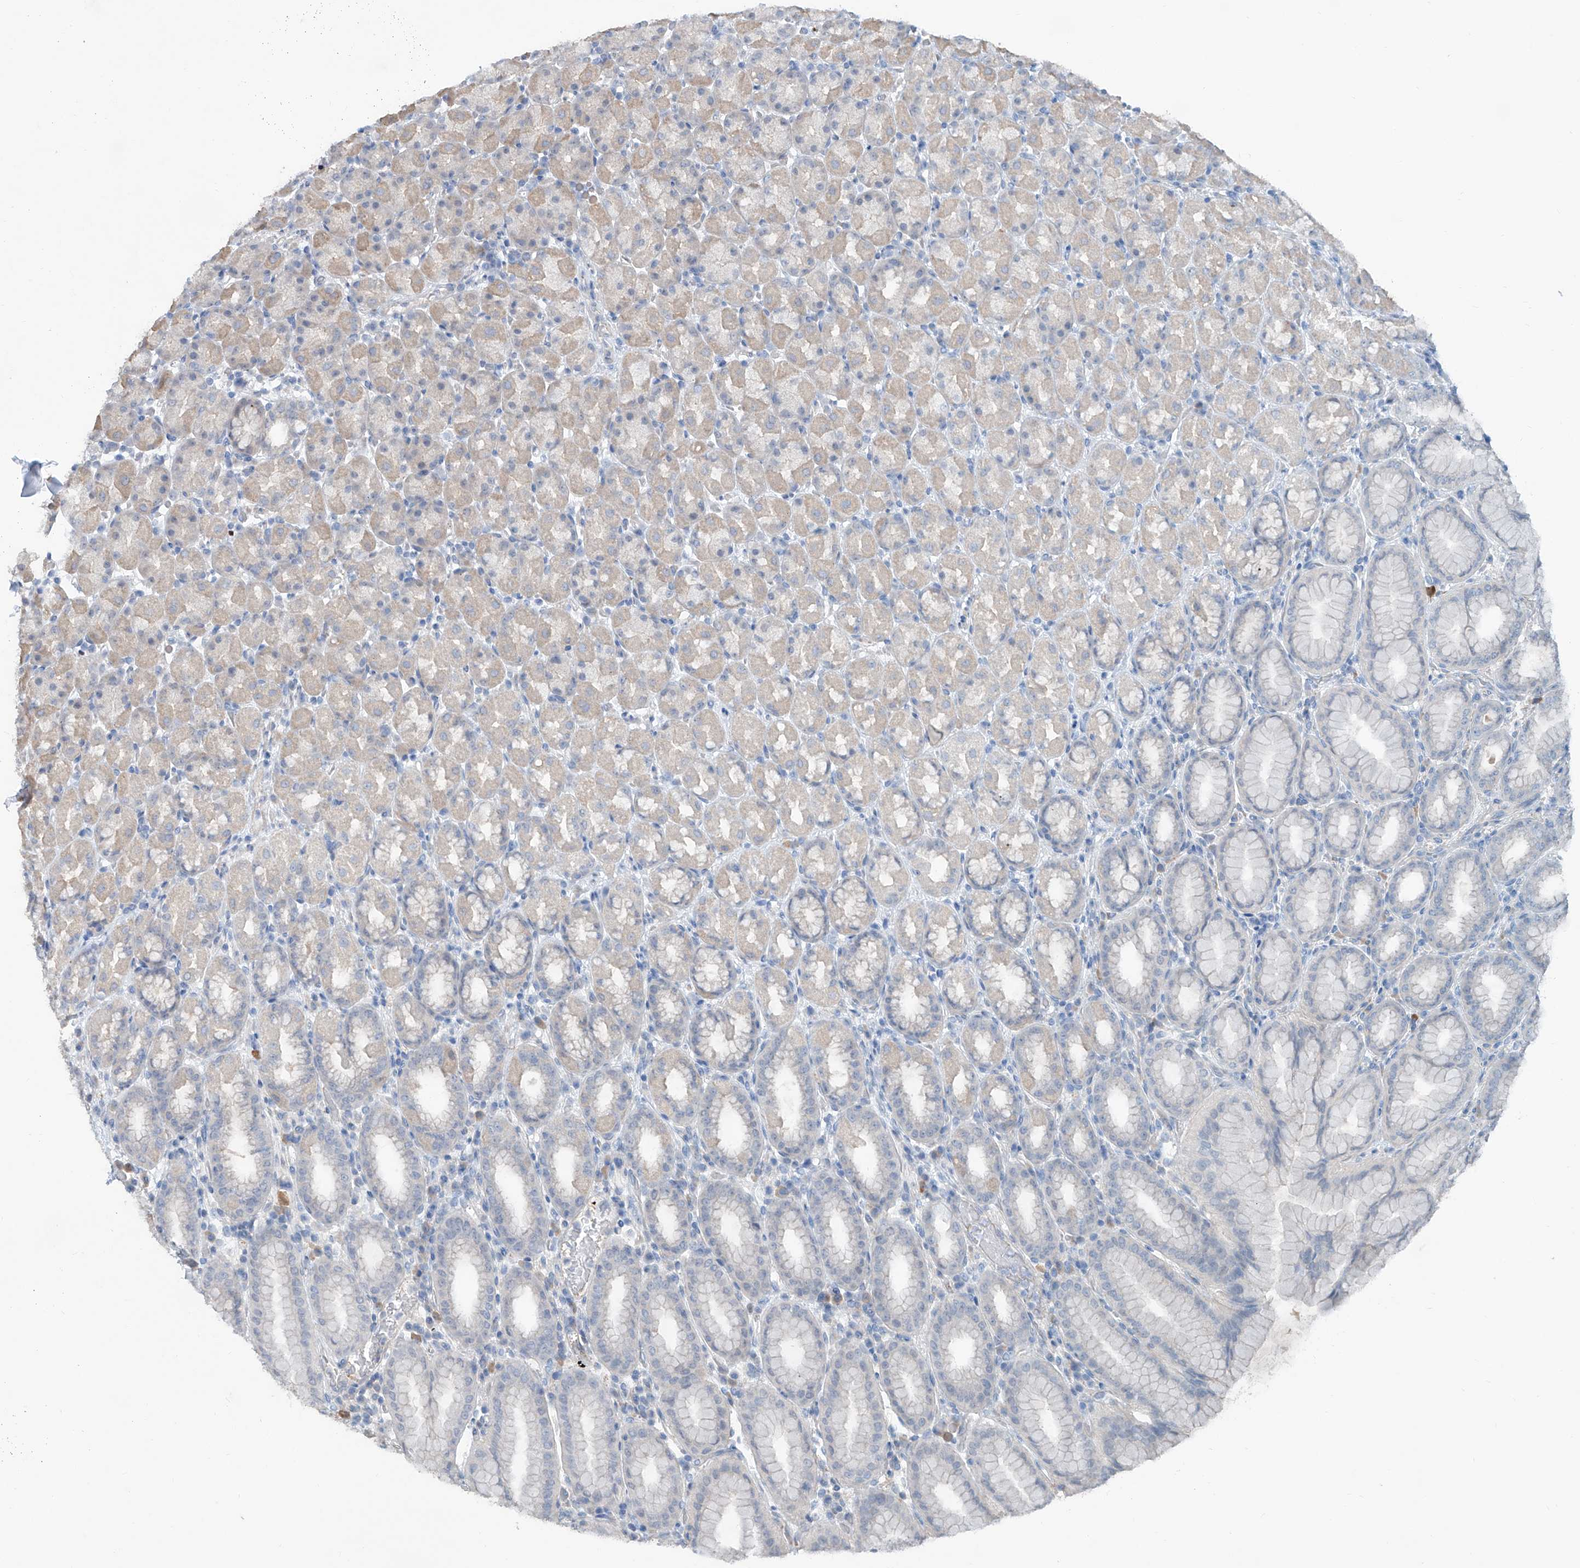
{"staining": {"intensity": "weak", "quantity": "<25%", "location": "cytoplasmic/membranous"}, "tissue": "stomach", "cell_type": "Glandular cells", "image_type": "normal", "snomed": [{"axis": "morphology", "description": "Normal tissue, NOS"}, {"axis": "topography", "description": "Stomach, upper"}], "caption": "IHC of benign human stomach reveals no positivity in glandular cells. (DAB (3,3'-diaminobenzidine) immunohistochemistry (IHC) visualized using brightfield microscopy, high magnification).", "gene": "ANKRD34A", "patient": {"sex": "male", "age": 68}}